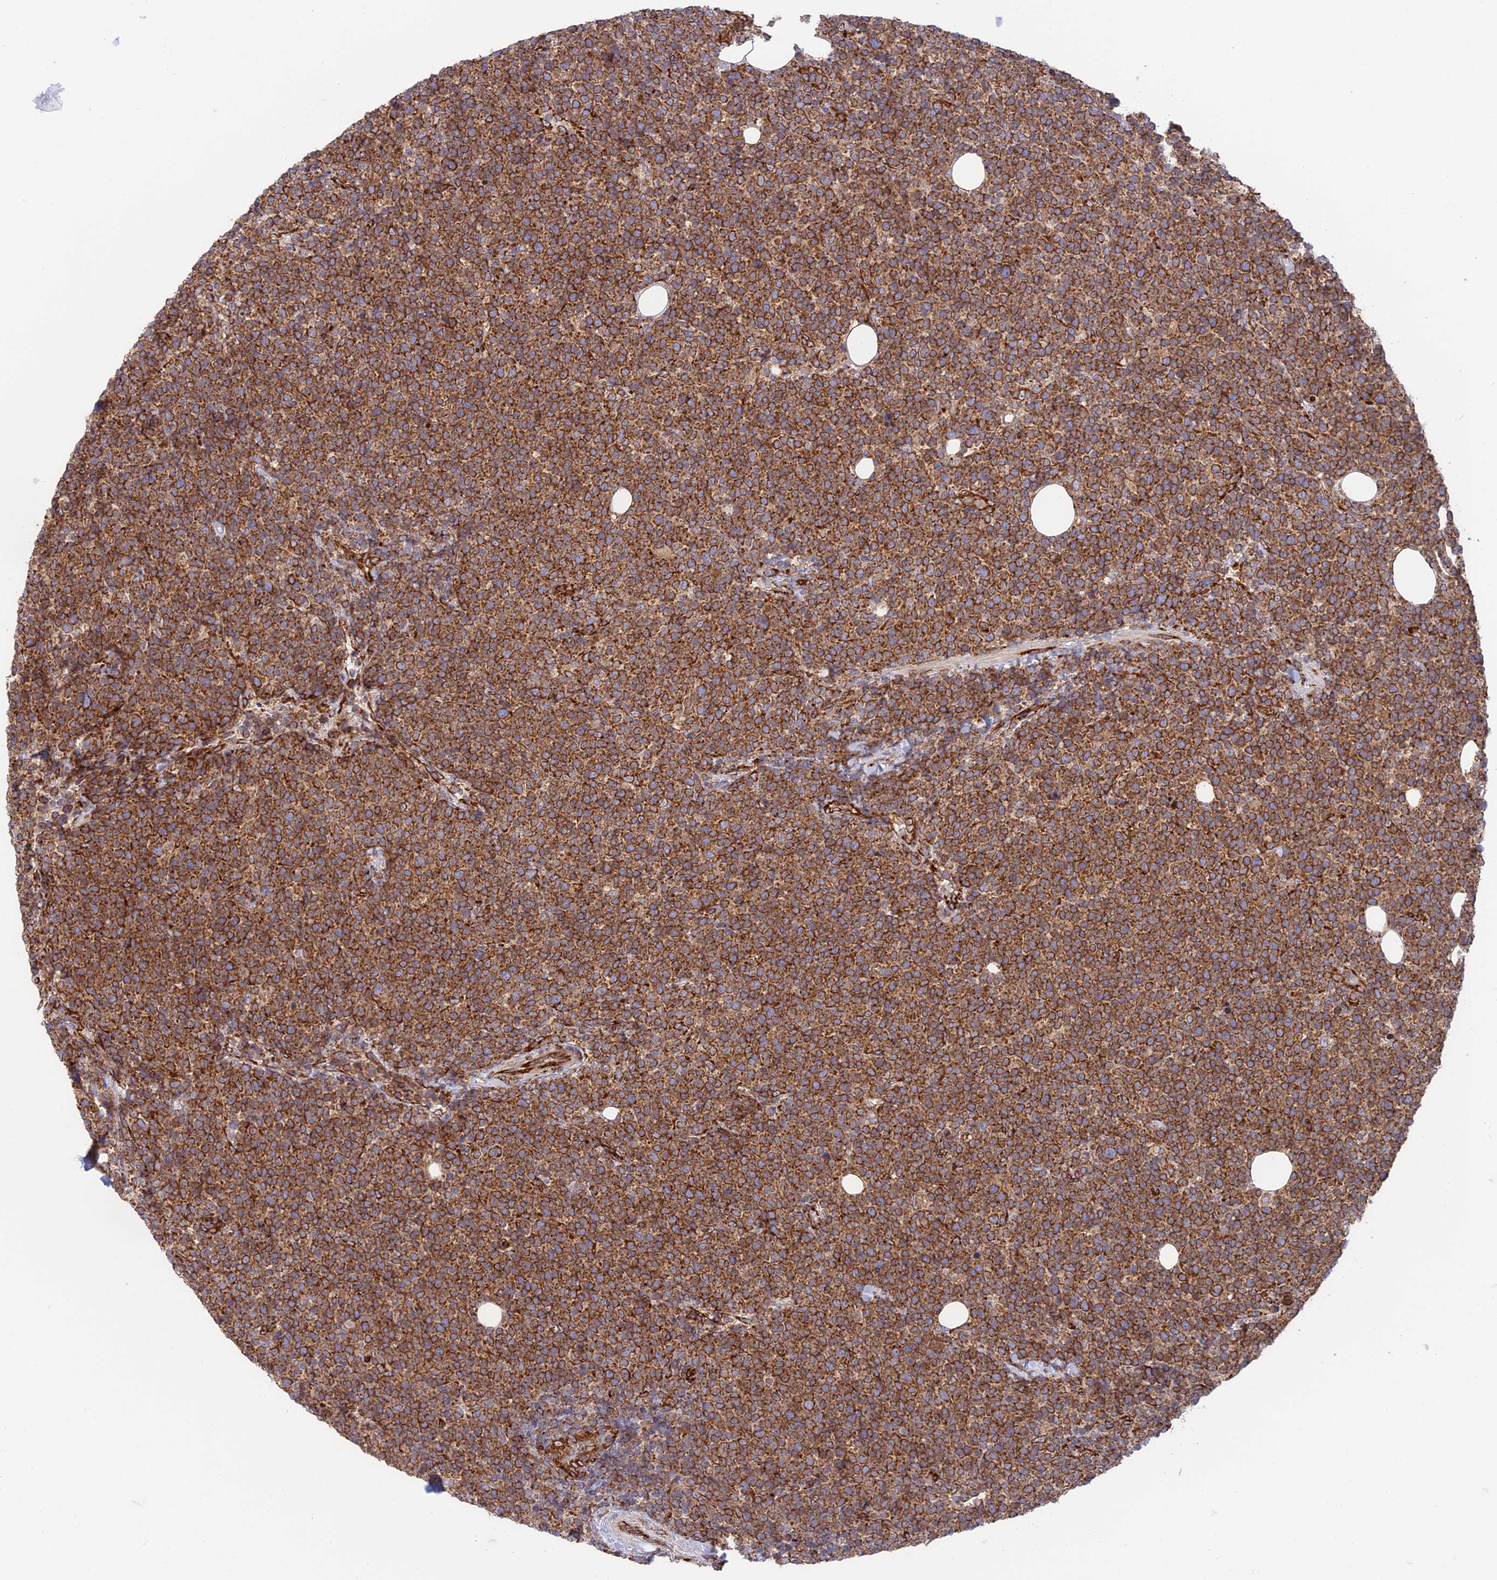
{"staining": {"intensity": "strong", "quantity": ">75%", "location": "cytoplasmic/membranous"}, "tissue": "lymphoma", "cell_type": "Tumor cells", "image_type": "cancer", "snomed": [{"axis": "morphology", "description": "Malignant lymphoma, non-Hodgkin's type, High grade"}, {"axis": "topography", "description": "Lymph node"}], "caption": "Human high-grade malignant lymphoma, non-Hodgkin's type stained for a protein (brown) demonstrates strong cytoplasmic/membranous positive staining in approximately >75% of tumor cells.", "gene": "CCDC69", "patient": {"sex": "male", "age": 61}}